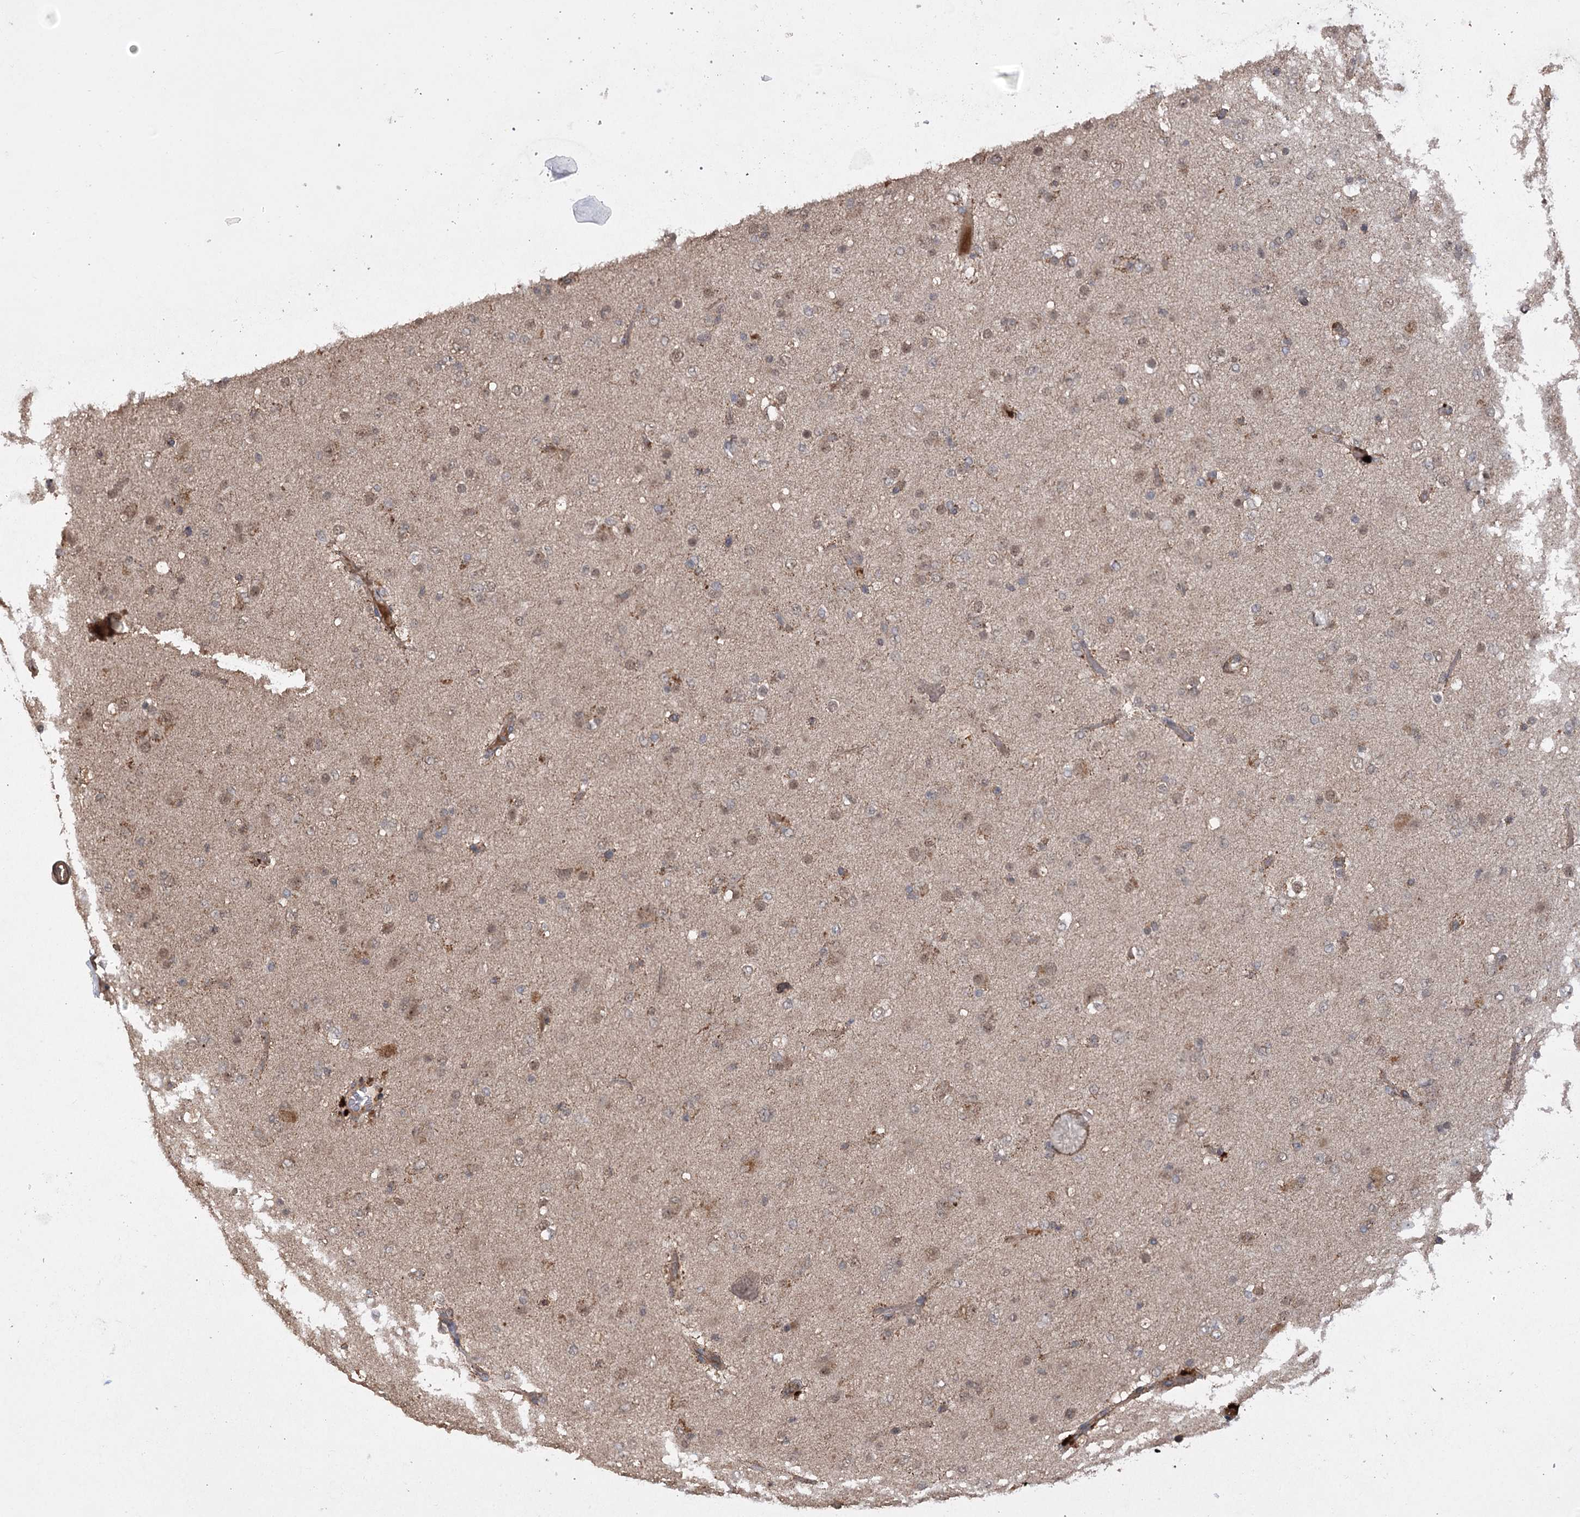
{"staining": {"intensity": "weak", "quantity": "25%-75%", "location": "cytoplasmic/membranous,nuclear"}, "tissue": "glioma", "cell_type": "Tumor cells", "image_type": "cancer", "snomed": [{"axis": "morphology", "description": "Glioma, malignant, Low grade"}, {"axis": "topography", "description": "Brain"}], "caption": "Malignant low-grade glioma tissue reveals weak cytoplasmic/membranous and nuclear expression in approximately 25%-75% of tumor cells", "gene": "TENM2", "patient": {"sex": "male", "age": 65}}